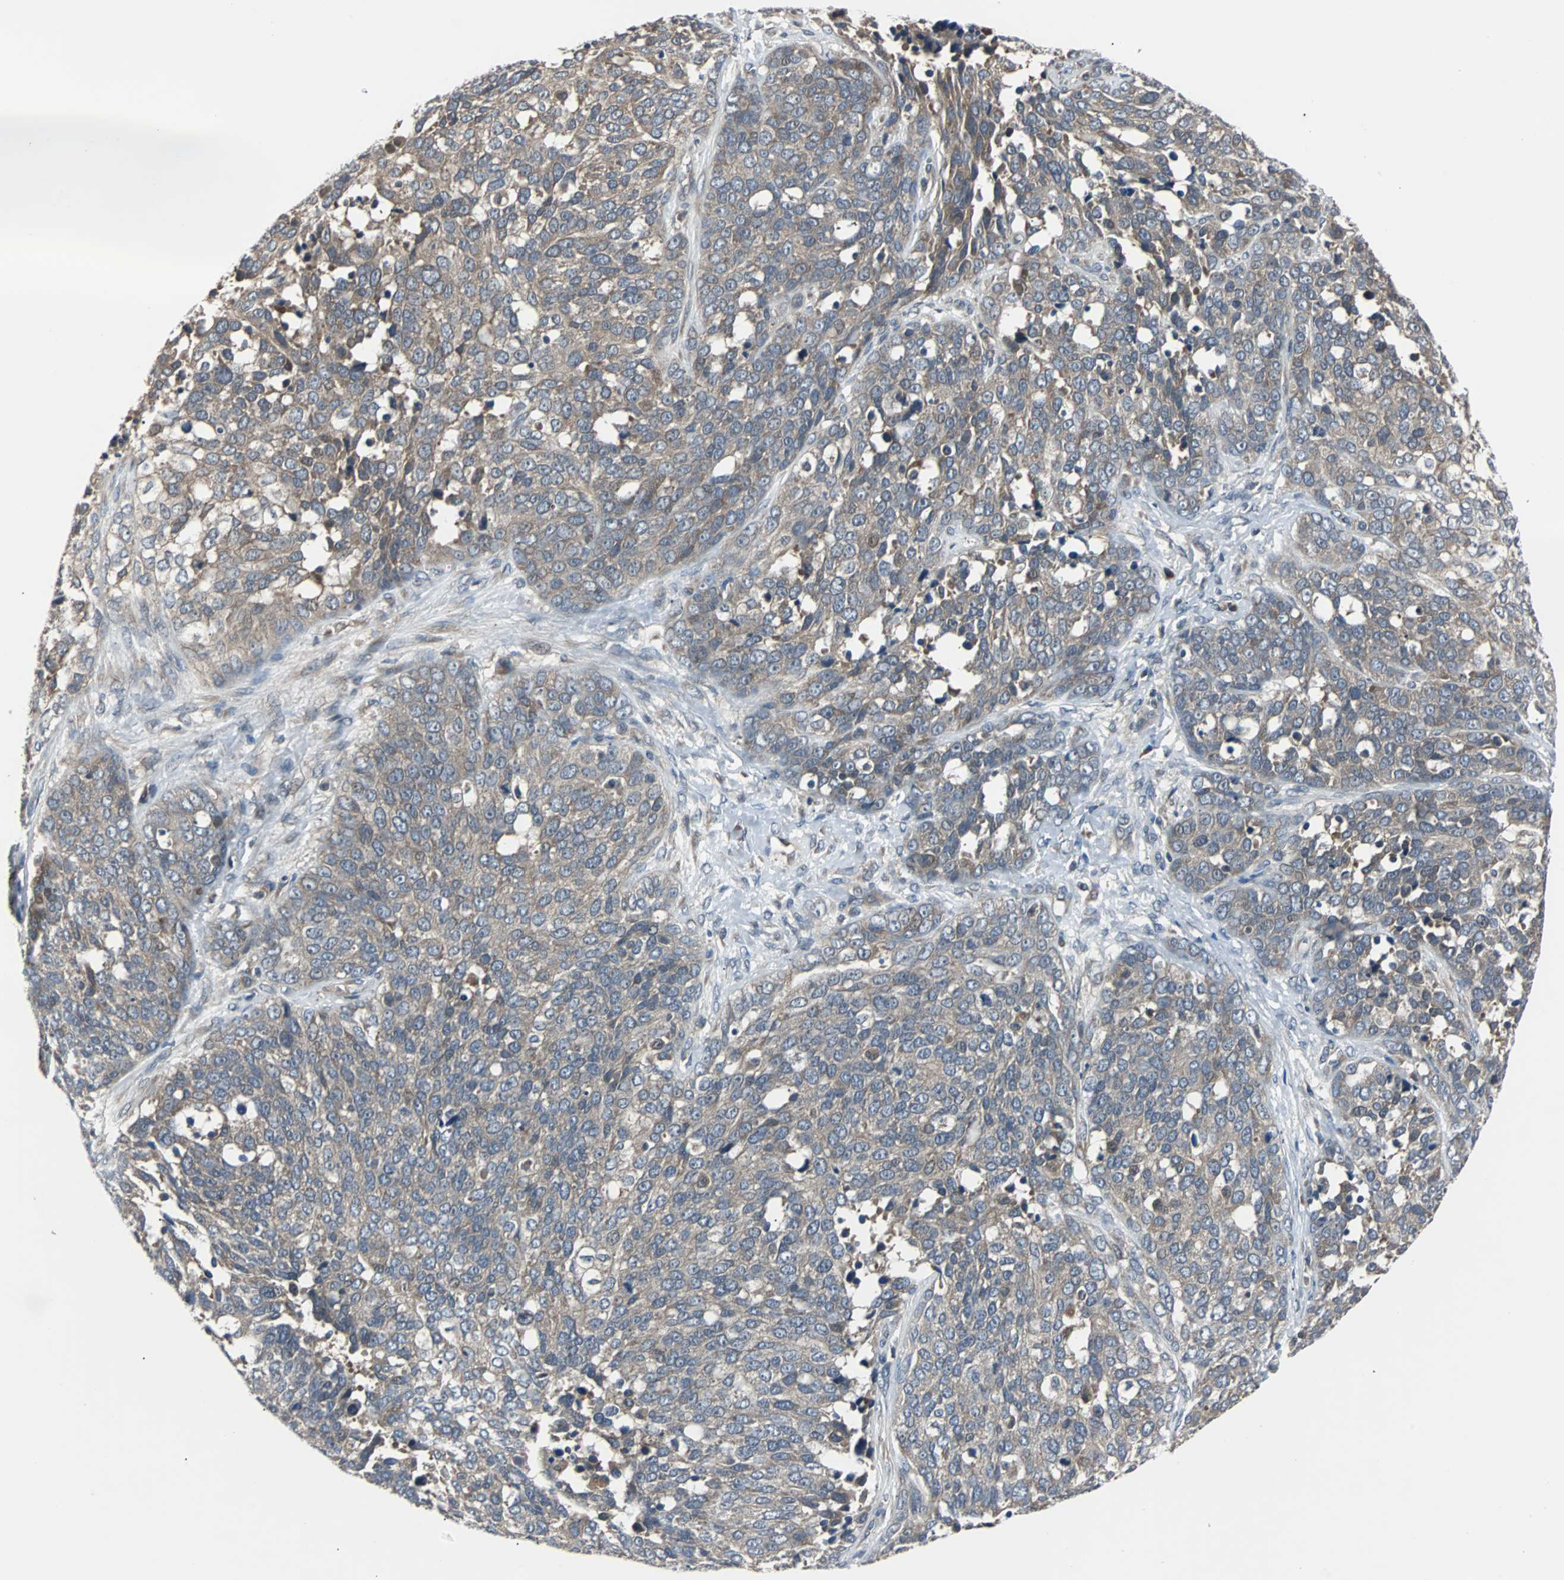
{"staining": {"intensity": "weak", "quantity": "25%-75%", "location": "cytoplasmic/membranous"}, "tissue": "ovarian cancer", "cell_type": "Tumor cells", "image_type": "cancer", "snomed": [{"axis": "morphology", "description": "Cystadenocarcinoma, serous, NOS"}, {"axis": "topography", "description": "Ovary"}], "caption": "Serous cystadenocarcinoma (ovarian) stained with IHC demonstrates weak cytoplasmic/membranous expression in about 25%-75% of tumor cells. The protein of interest is stained brown, and the nuclei are stained in blue (DAB (3,3'-diaminobenzidine) IHC with brightfield microscopy, high magnification).", "gene": "ARF1", "patient": {"sex": "female", "age": 44}}